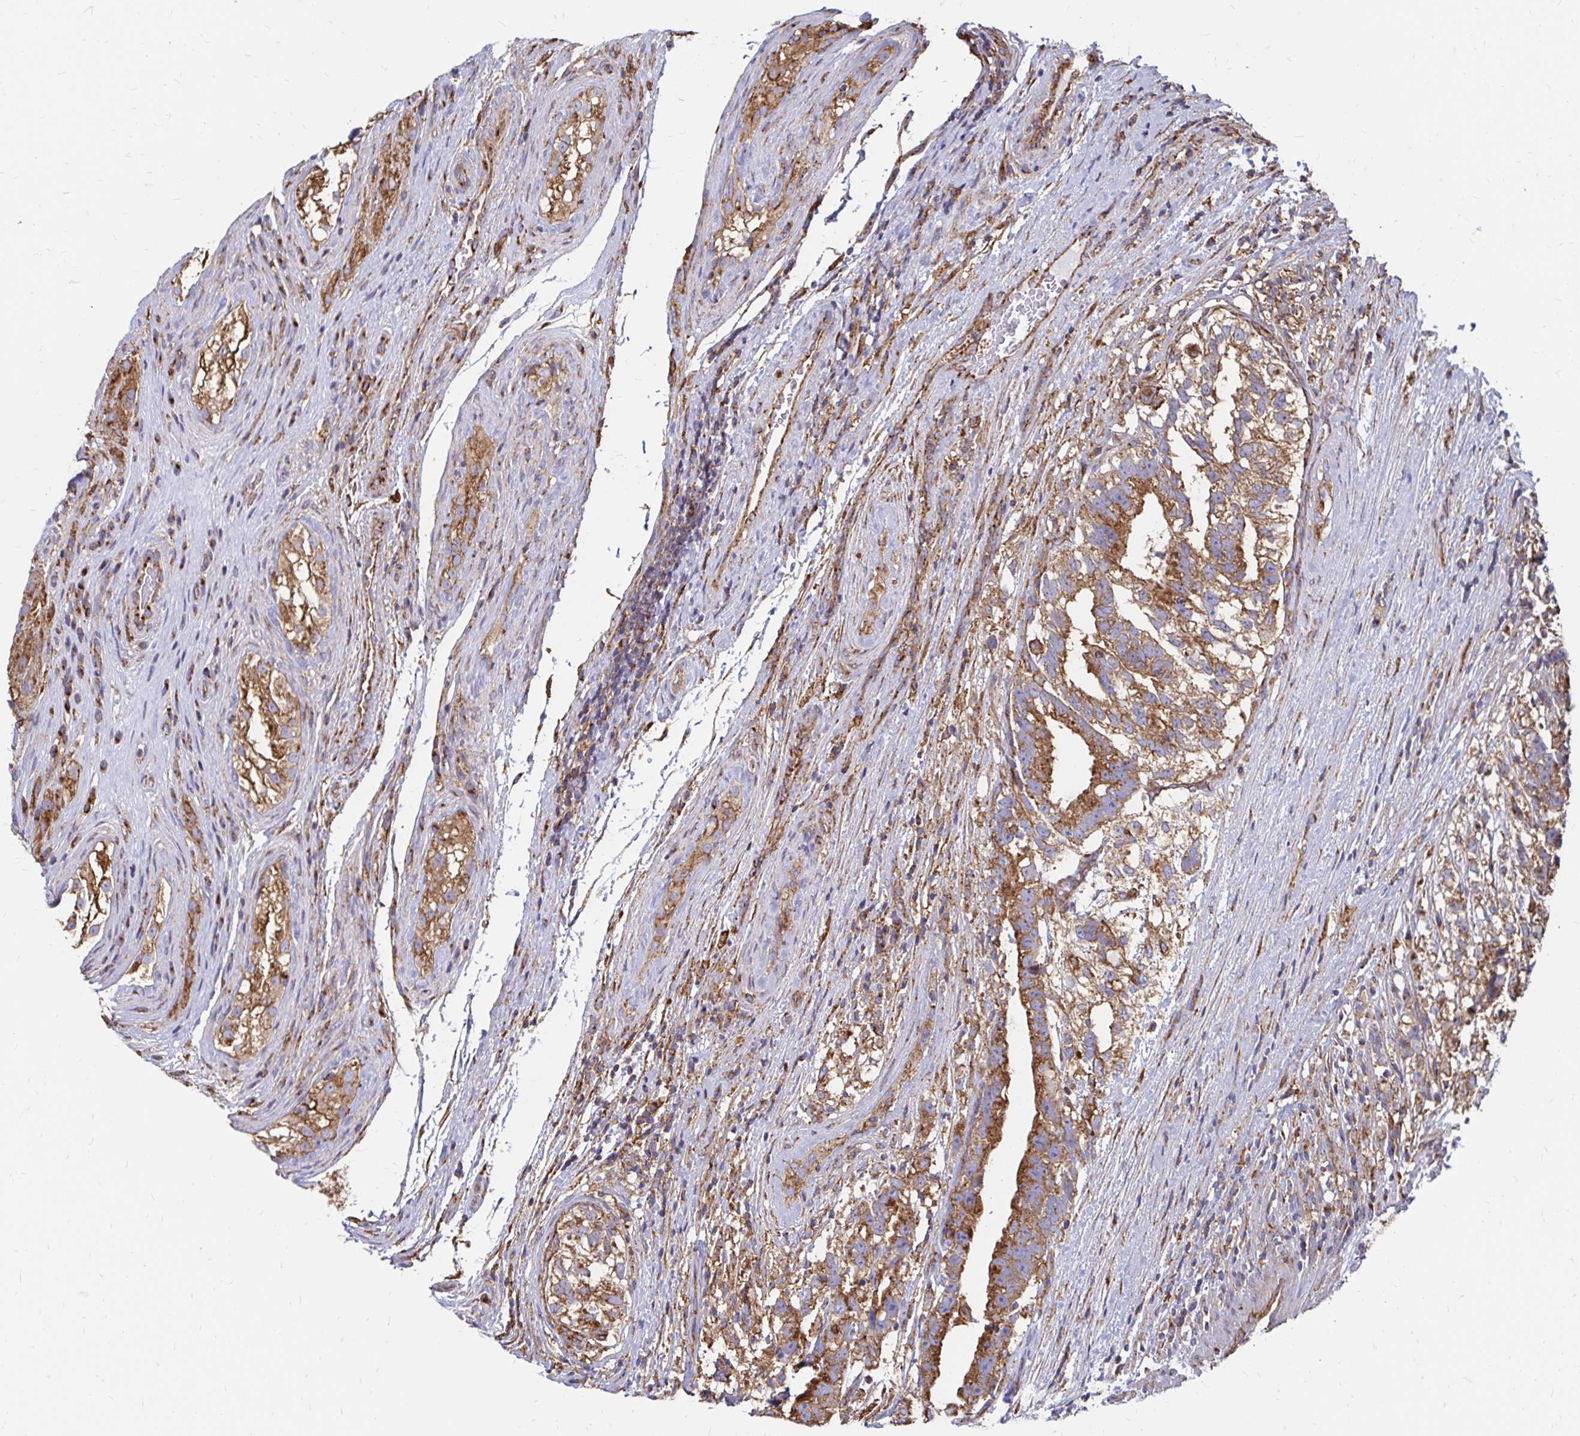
{"staining": {"intensity": "strong", "quantity": ">75%", "location": "cytoplasmic/membranous"}, "tissue": "testis cancer", "cell_type": "Tumor cells", "image_type": "cancer", "snomed": [{"axis": "morphology", "description": "Seminoma, NOS"}, {"axis": "morphology", "description": "Carcinoma, Embryonal, NOS"}, {"axis": "topography", "description": "Testis"}], "caption": "IHC of testis embryonal carcinoma demonstrates high levels of strong cytoplasmic/membranous staining in about >75% of tumor cells.", "gene": "CLTC", "patient": {"sex": "male", "age": 41}}